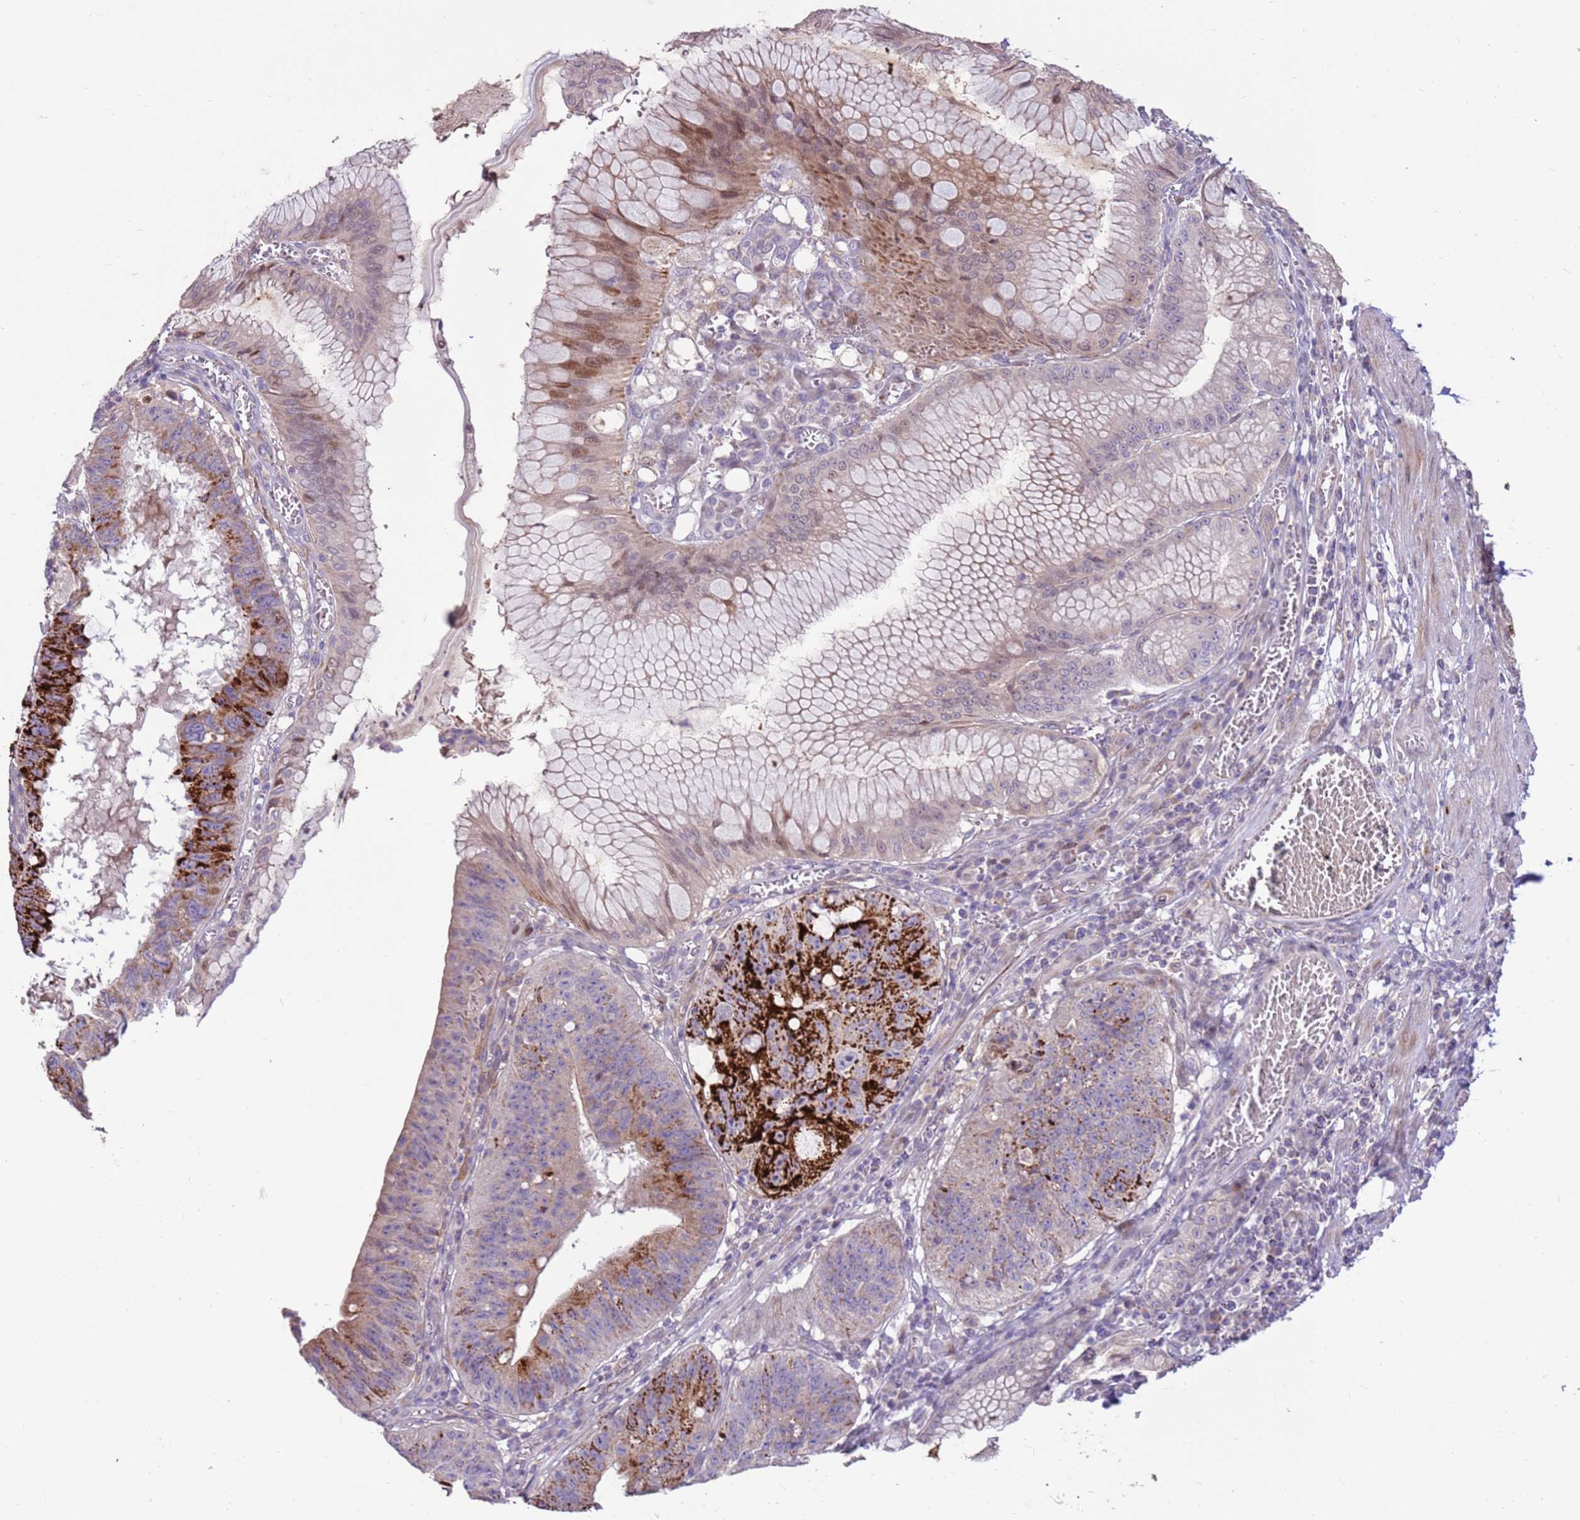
{"staining": {"intensity": "strong", "quantity": "25%-75%", "location": "cytoplasmic/membranous"}, "tissue": "stomach cancer", "cell_type": "Tumor cells", "image_type": "cancer", "snomed": [{"axis": "morphology", "description": "Adenocarcinoma, NOS"}, {"axis": "topography", "description": "Stomach"}], "caption": "This histopathology image exhibits IHC staining of human stomach adenocarcinoma, with high strong cytoplasmic/membranous positivity in approximately 25%-75% of tumor cells.", "gene": "LGI4", "patient": {"sex": "male", "age": 59}}